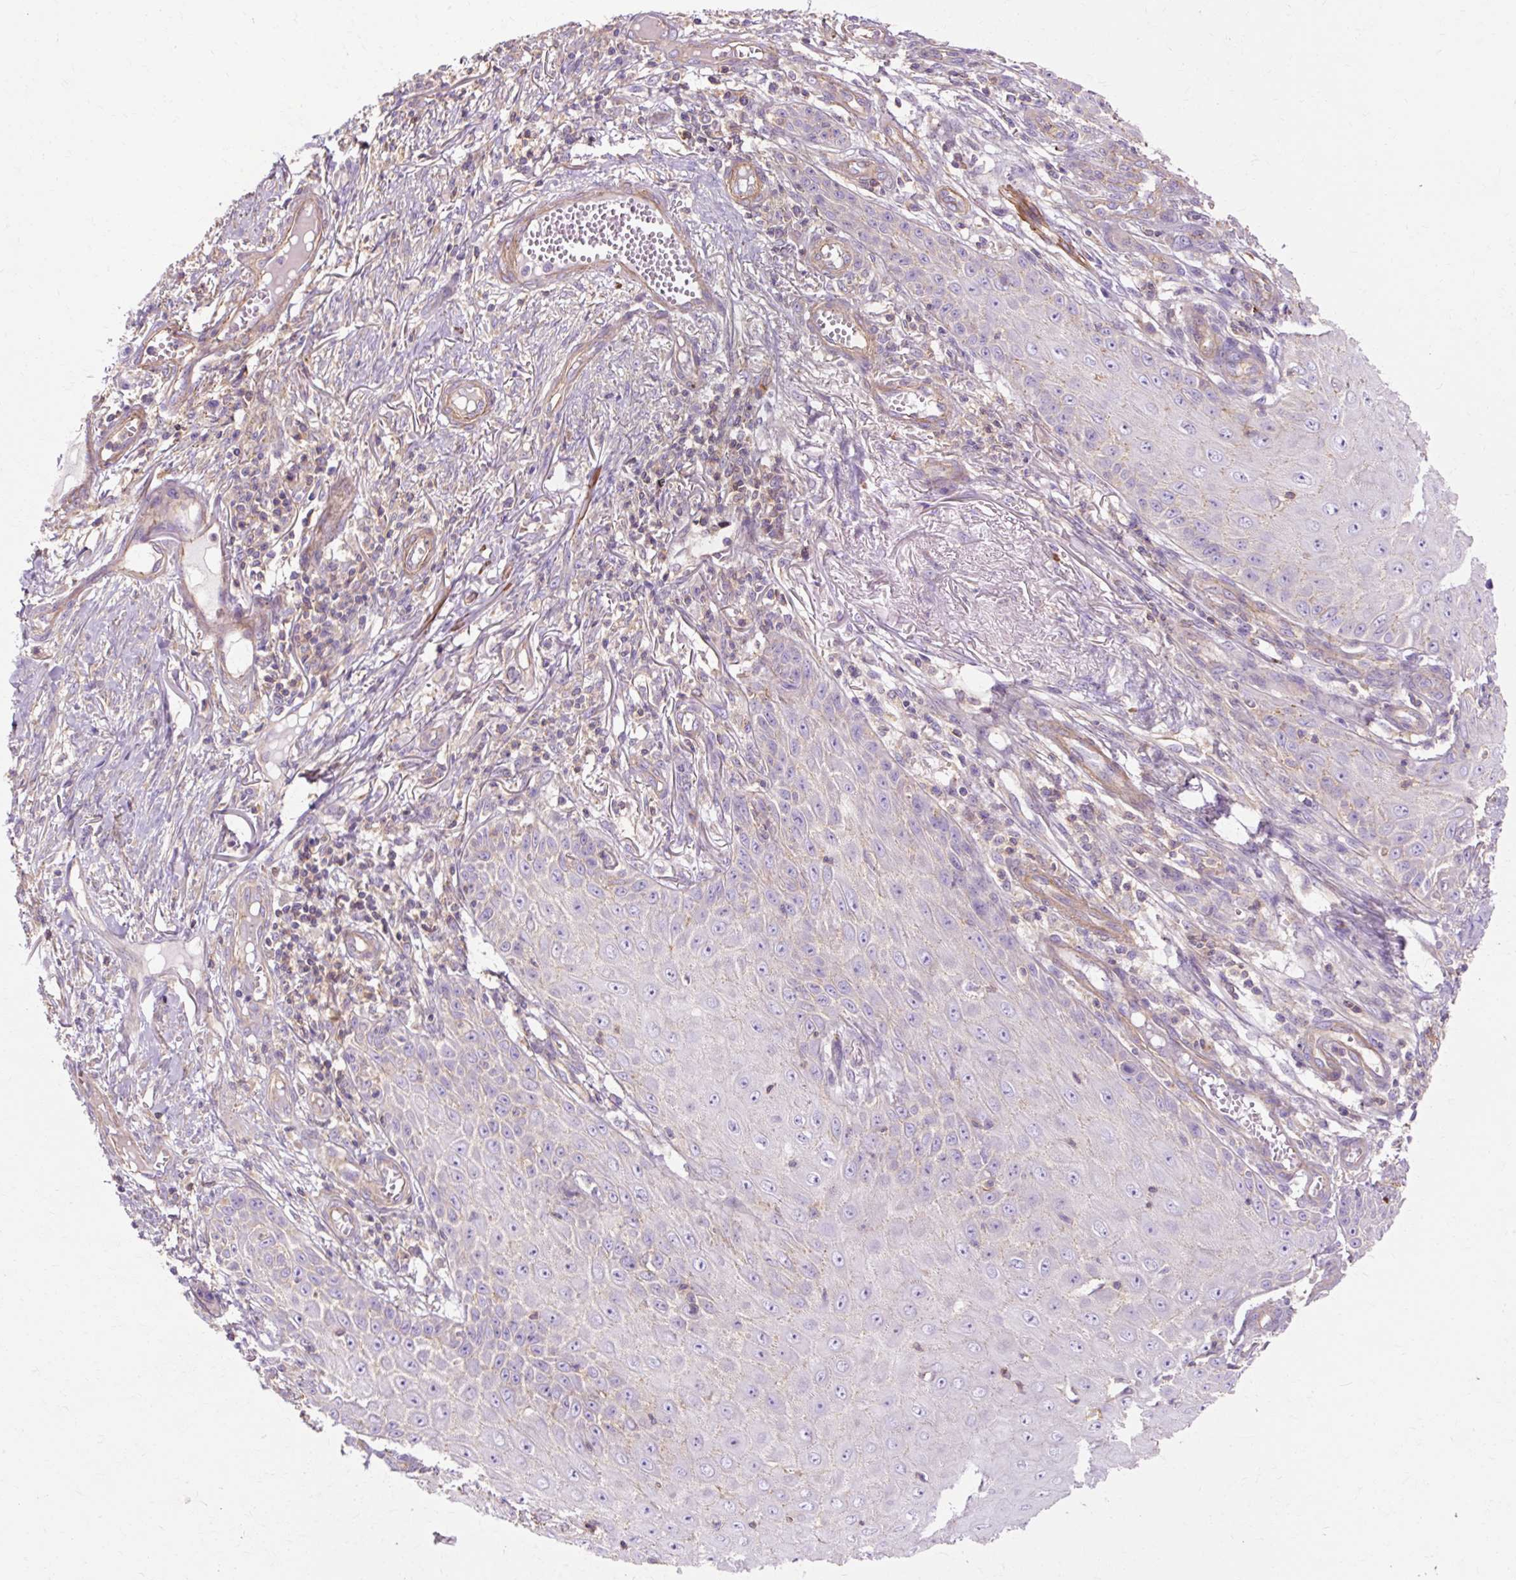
{"staining": {"intensity": "negative", "quantity": "none", "location": "none"}, "tissue": "skin cancer", "cell_type": "Tumor cells", "image_type": "cancer", "snomed": [{"axis": "morphology", "description": "Squamous cell carcinoma, NOS"}, {"axis": "topography", "description": "Skin"}], "caption": "High power microscopy photomicrograph of an immunohistochemistry (IHC) micrograph of skin cancer, revealing no significant expression in tumor cells.", "gene": "TBC1D2B", "patient": {"sex": "female", "age": 73}}